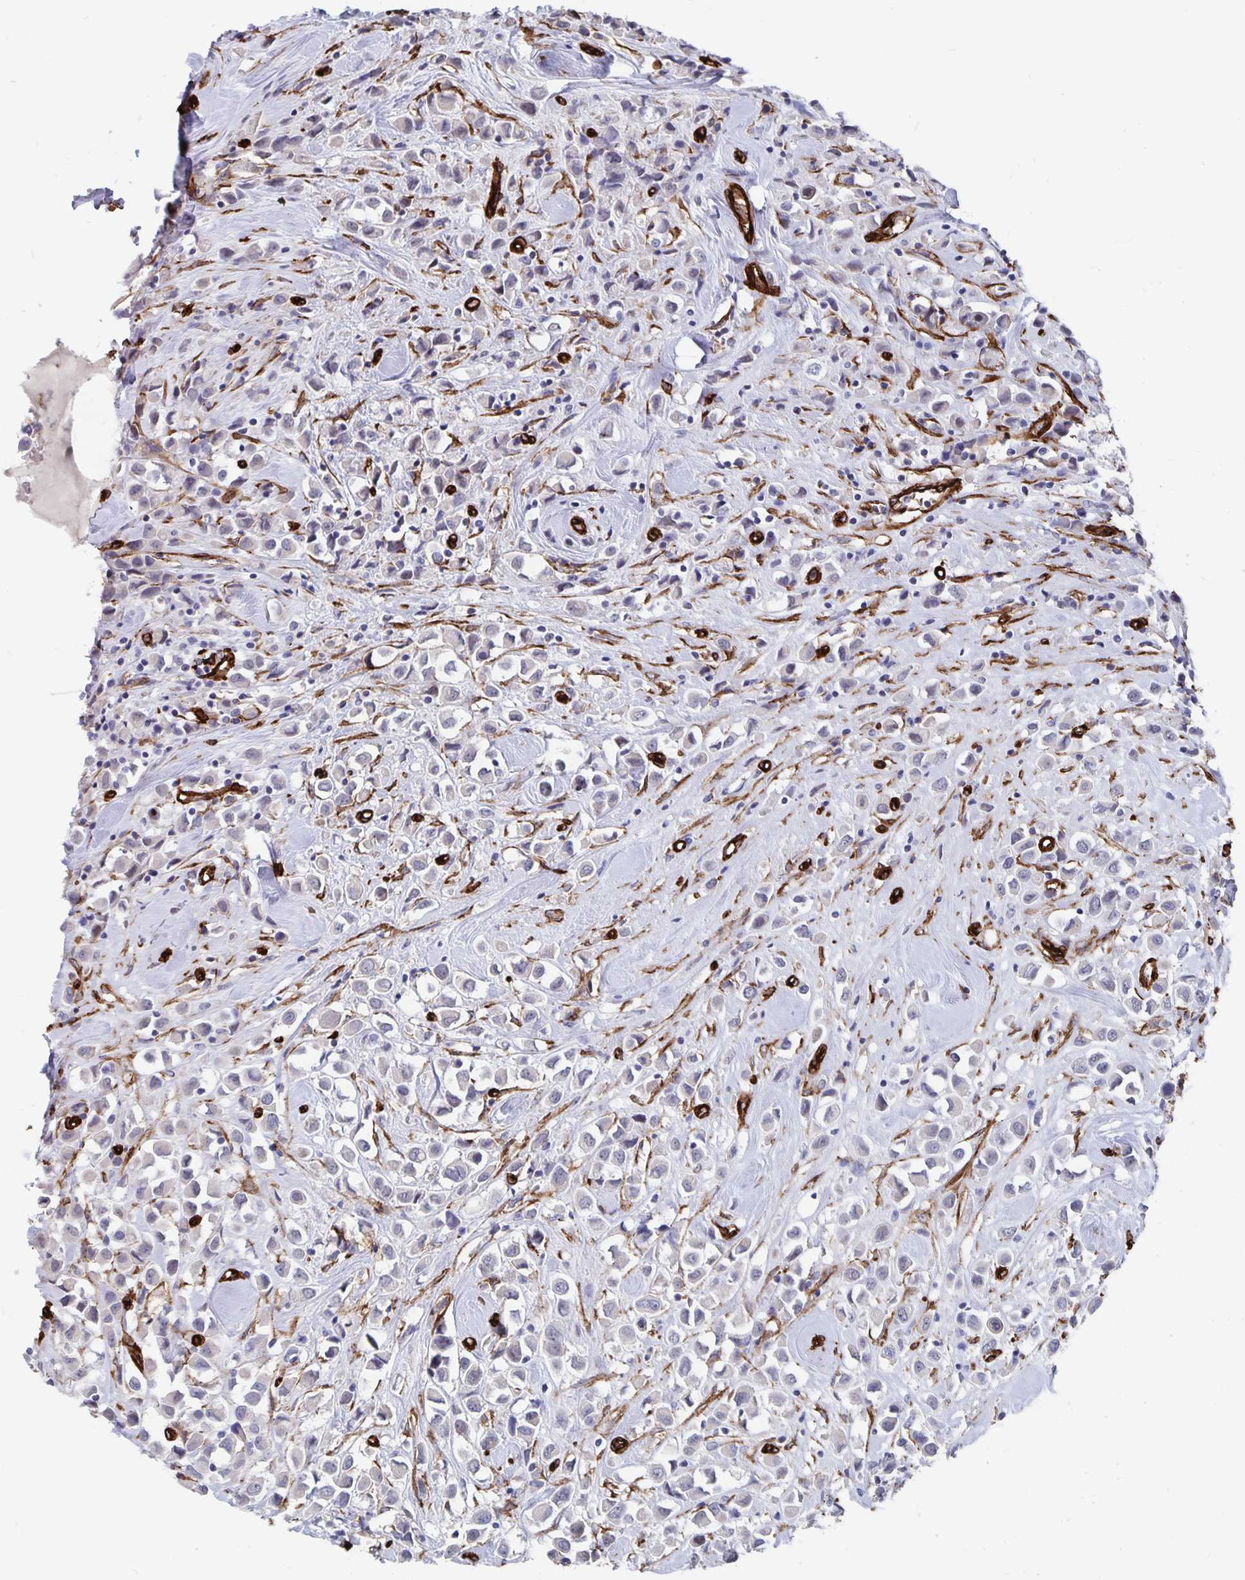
{"staining": {"intensity": "negative", "quantity": "none", "location": "none"}, "tissue": "breast cancer", "cell_type": "Tumor cells", "image_type": "cancer", "snomed": [{"axis": "morphology", "description": "Duct carcinoma"}, {"axis": "topography", "description": "Breast"}], "caption": "Immunohistochemistry (IHC) histopathology image of breast intraductal carcinoma stained for a protein (brown), which displays no expression in tumor cells.", "gene": "DCHS2", "patient": {"sex": "female", "age": 61}}